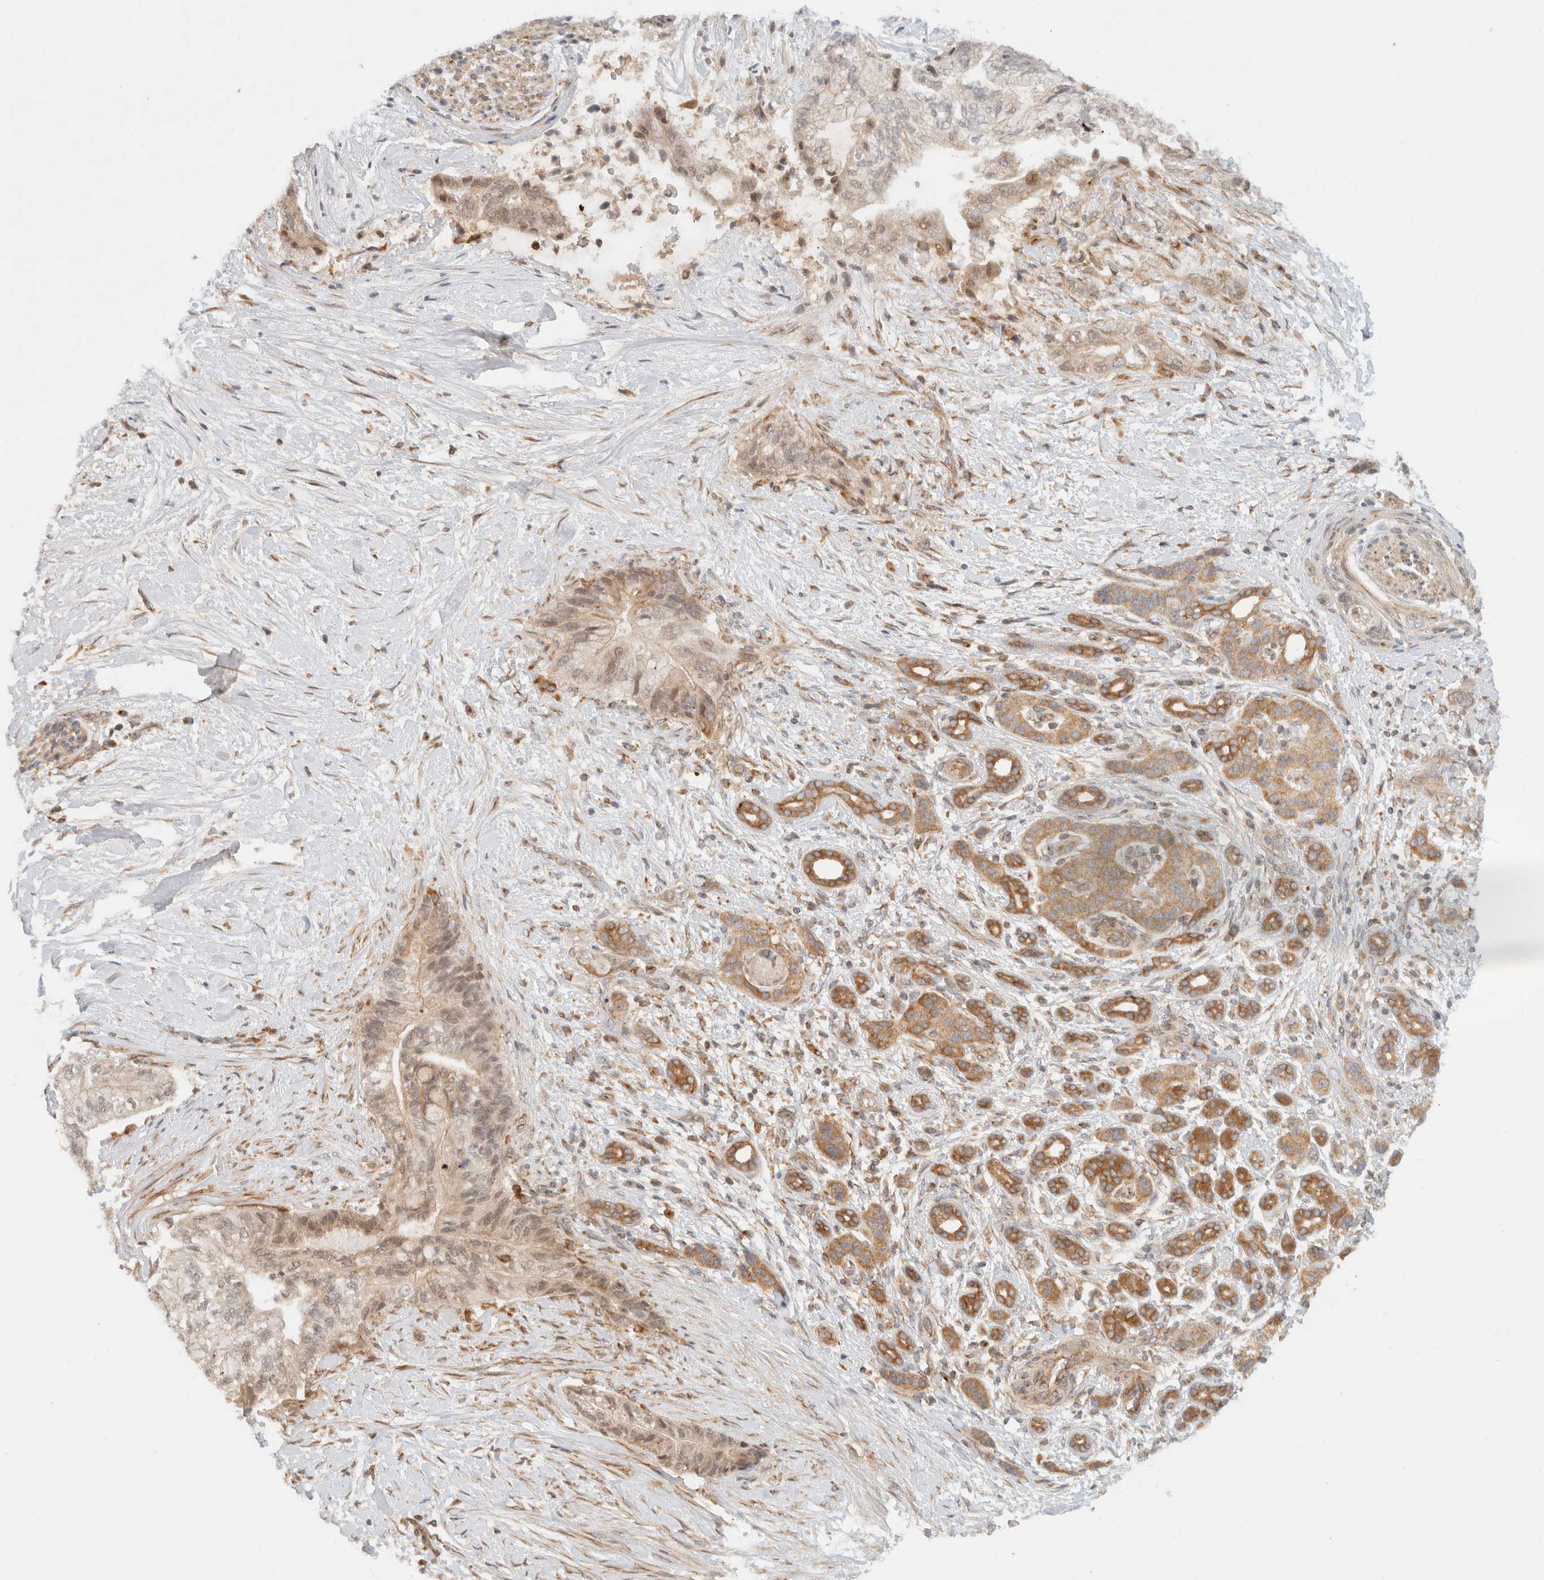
{"staining": {"intensity": "moderate", "quantity": ">75%", "location": "cytoplasmic/membranous"}, "tissue": "pancreatic cancer", "cell_type": "Tumor cells", "image_type": "cancer", "snomed": [{"axis": "morphology", "description": "Adenocarcinoma, NOS"}, {"axis": "topography", "description": "Pancreas"}], "caption": "IHC of pancreatic cancer (adenocarcinoma) exhibits medium levels of moderate cytoplasmic/membranous staining in approximately >75% of tumor cells.", "gene": "TACC1", "patient": {"sex": "male", "age": 59}}